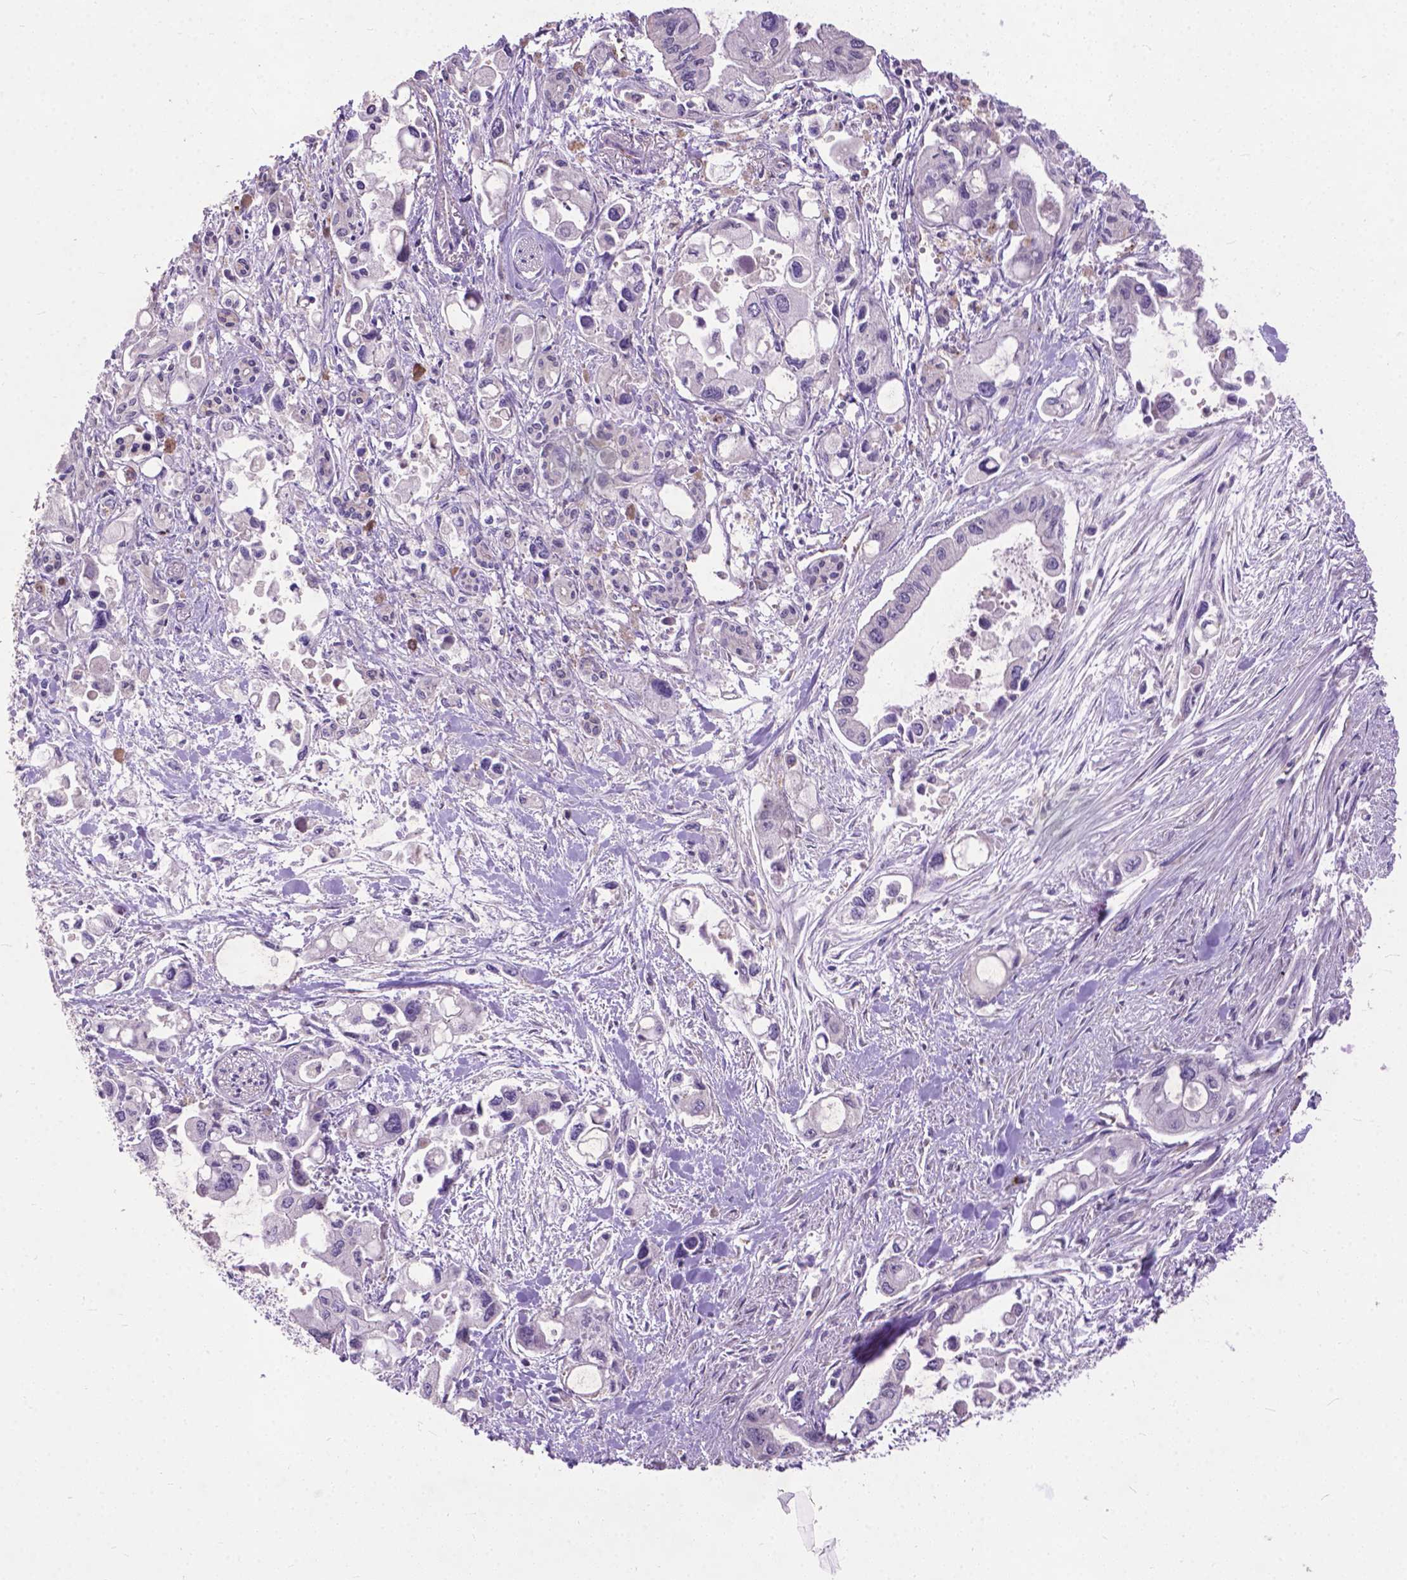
{"staining": {"intensity": "negative", "quantity": "none", "location": "none"}, "tissue": "pancreatic cancer", "cell_type": "Tumor cells", "image_type": "cancer", "snomed": [{"axis": "morphology", "description": "Adenocarcinoma, NOS"}, {"axis": "topography", "description": "Pancreas"}], "caption": "A micrograph of human adenocarcinoma (pancreatic) is negative for staining in tumor cells.", "gene": "ZNF337", "patient": {"sex": "female", "age": 61}}